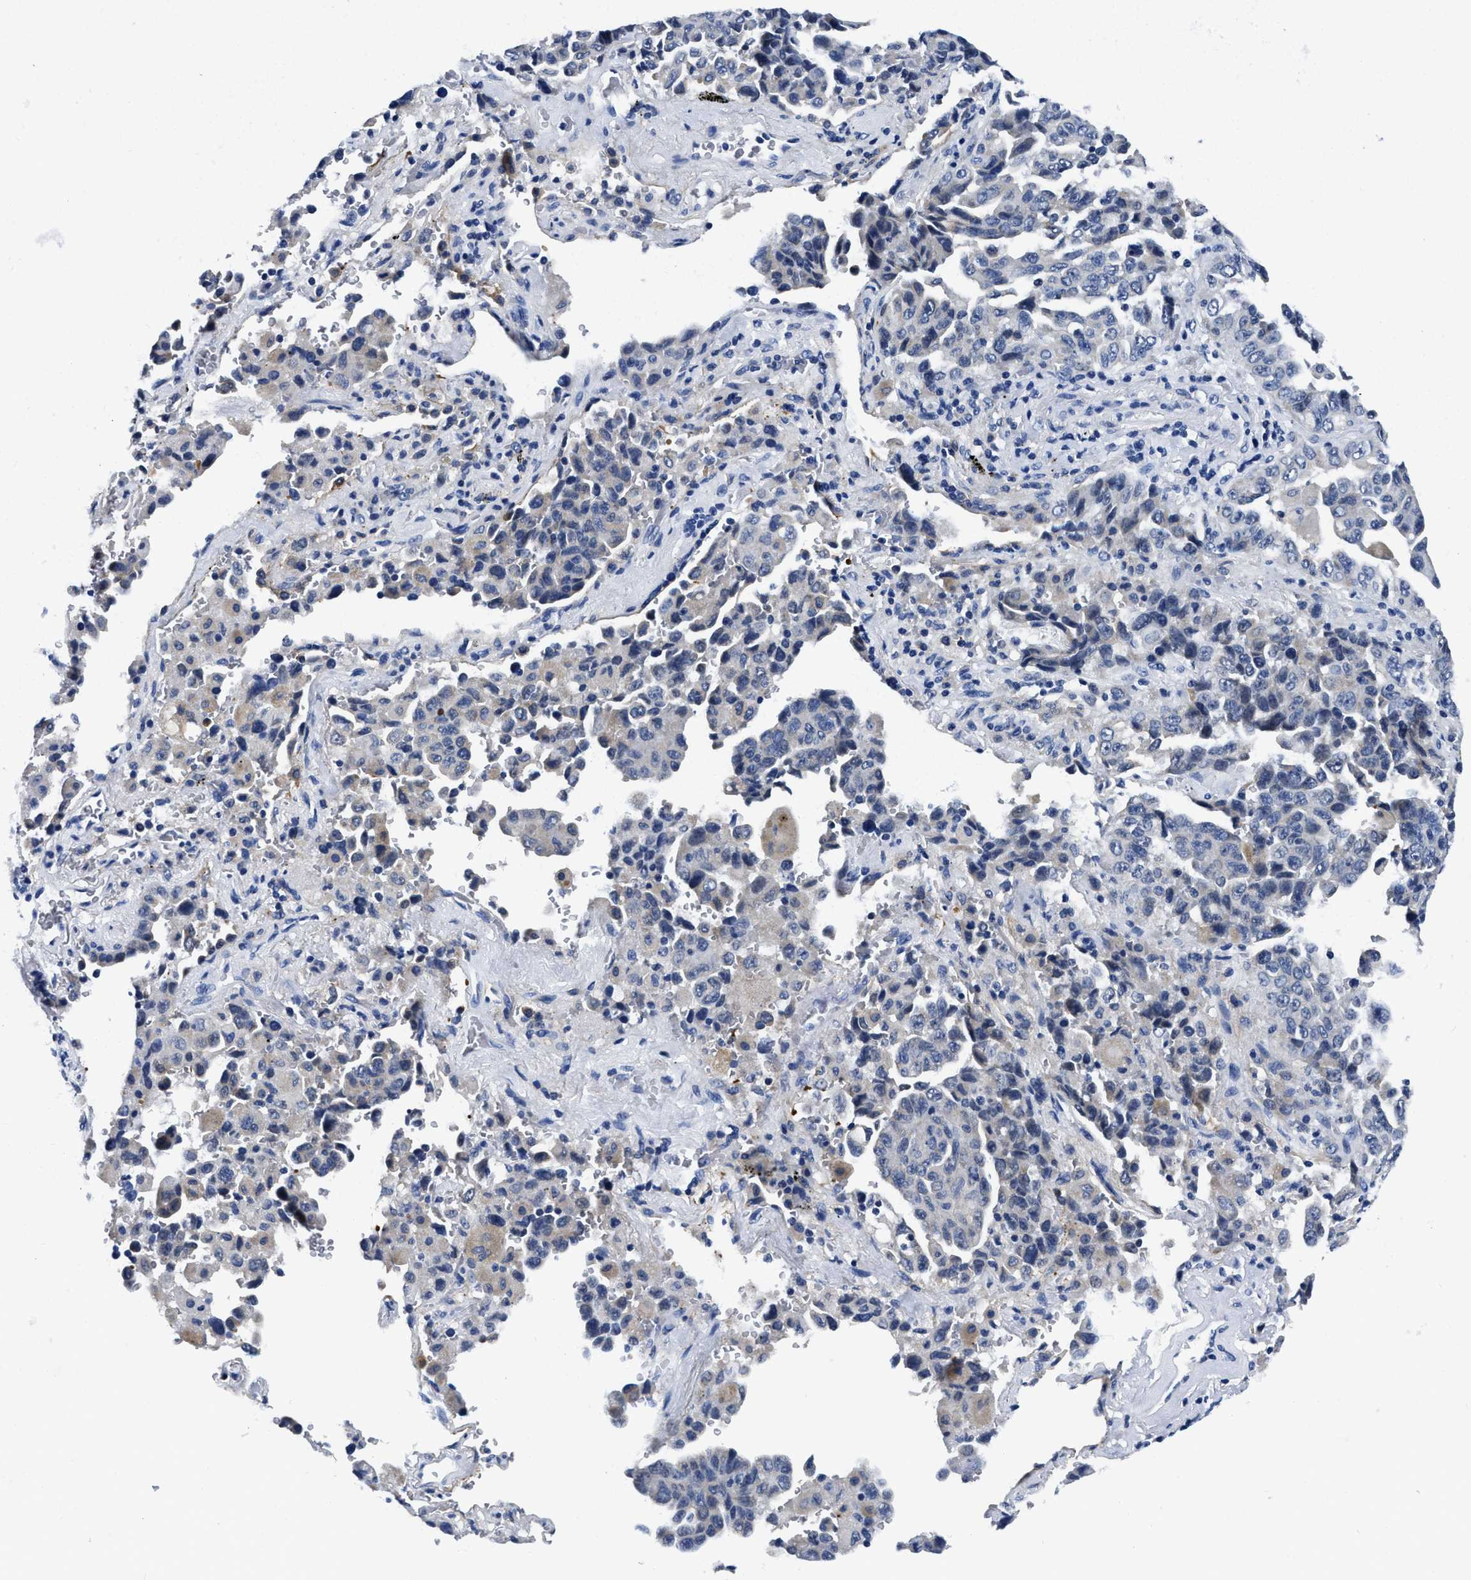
{"staining": {"intensity": "negative", "quantity": "none", "location": "none"}, "tissue": "lung cancer", "cell_type": "Tumor cells", "image_type": "cancer", "snomed": [{"axis": "morphology", "description": "Adenocarcinoma, NOS"}, {"axis": "topography", "description": "Lung"}], "caption": "High power microscopy micrograph of an IHC micrograph of lung adenocarcinoma, revealing no significant expression in tumor cells.", "gene": "SLC35F1", "patient": {"sex": "female", "age": 51}}